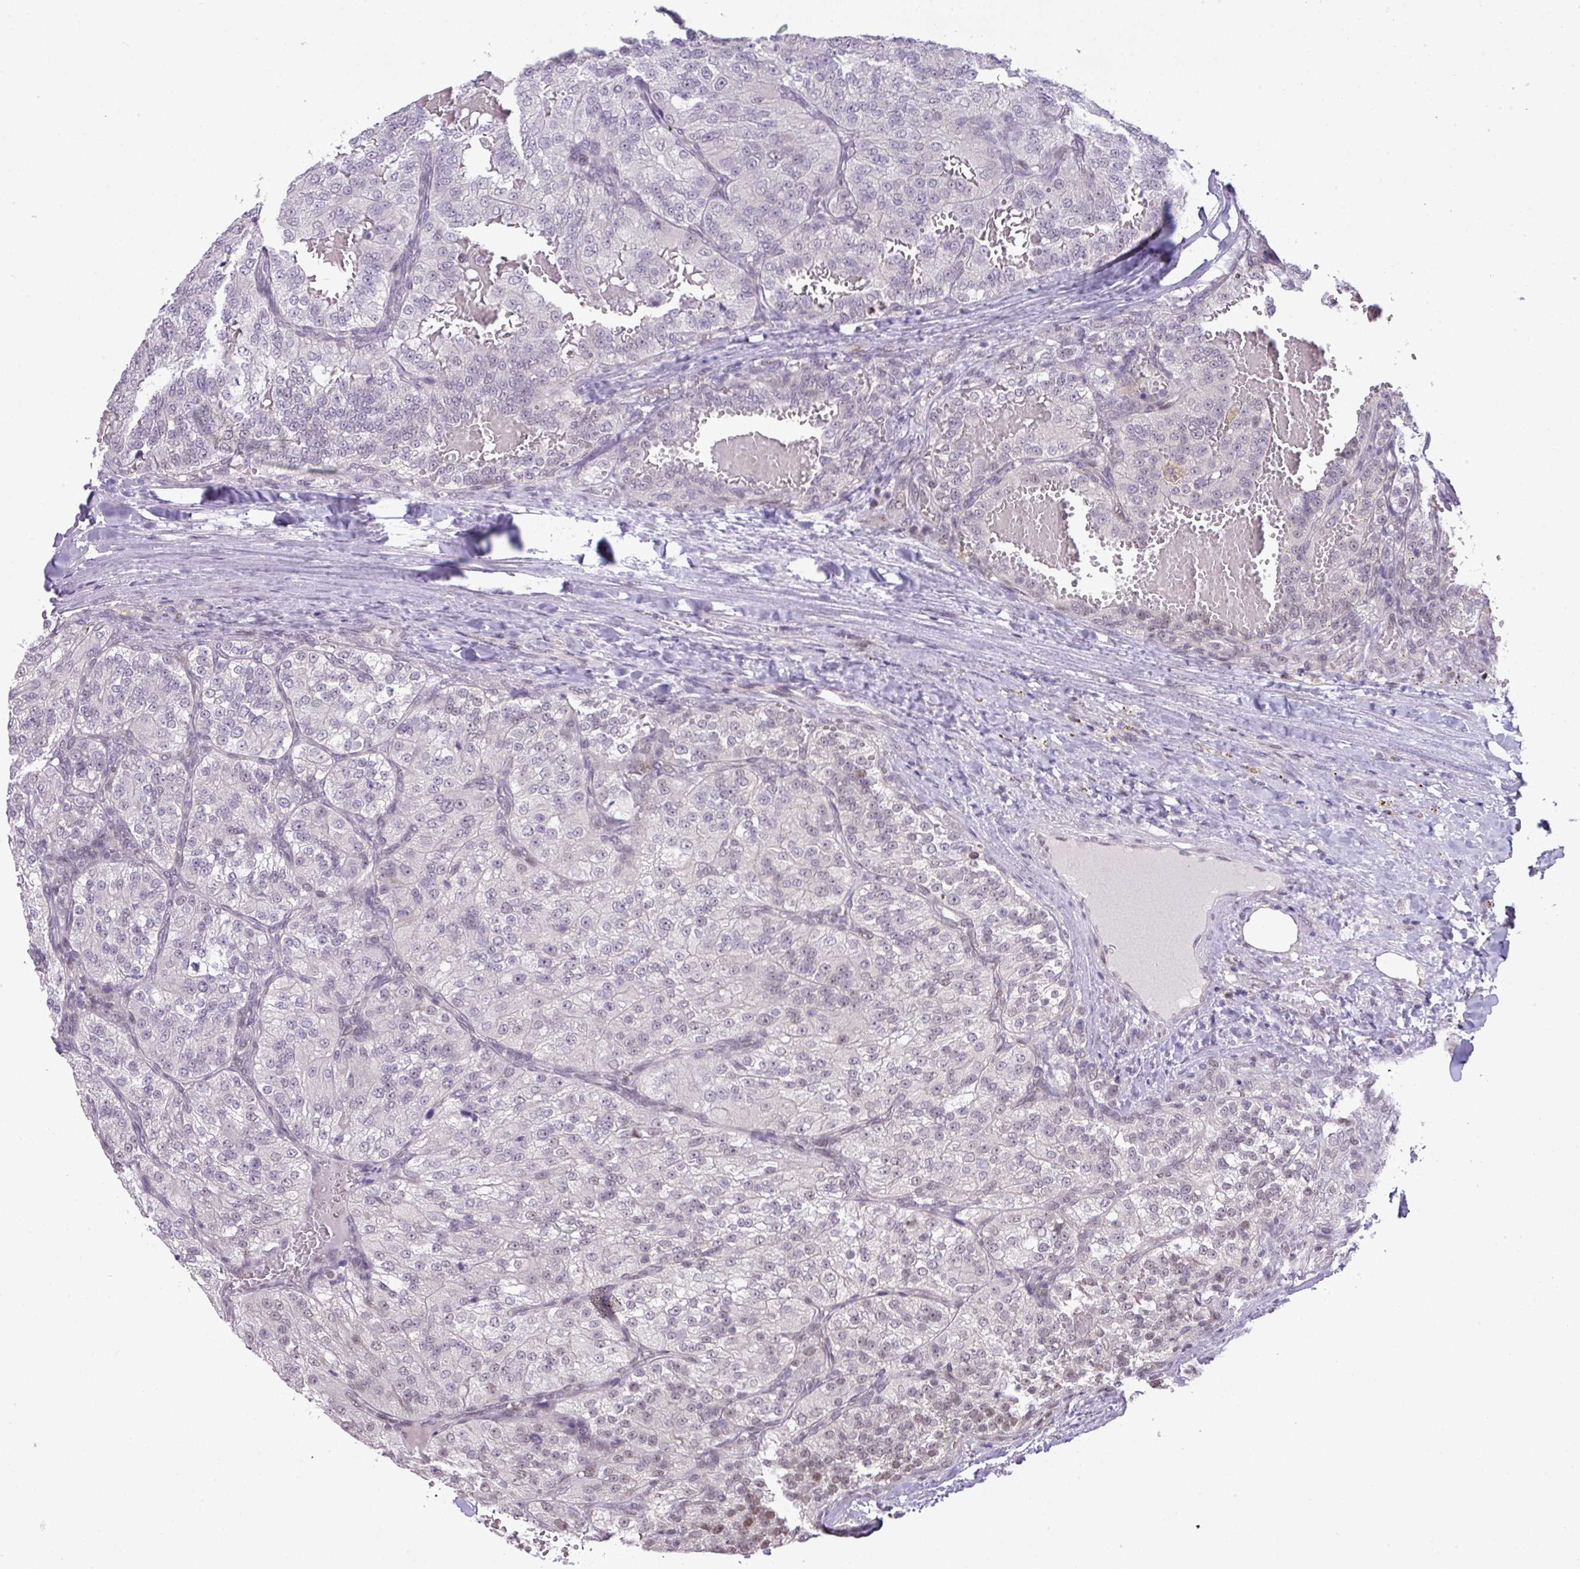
{"staining": {"intensity": "weak", "quantity": "<25%", "location": "nuclear"}, "tissue": "renal cancer", "cell_type": "Tumor cells", "image_type": "cancer", "snomed": [{"axis": "morphology", "description": "Adenocarcinoma, NOS"}, {"axis": "topography", "description": "Kidney"}], "caption": "Immunohistochemistry (IHC) of human renal adenocarcinoma reveals no staining in tumor cells.", "gene": "ANKRD13B", "patient": {"sex": "female", "age": 63}}